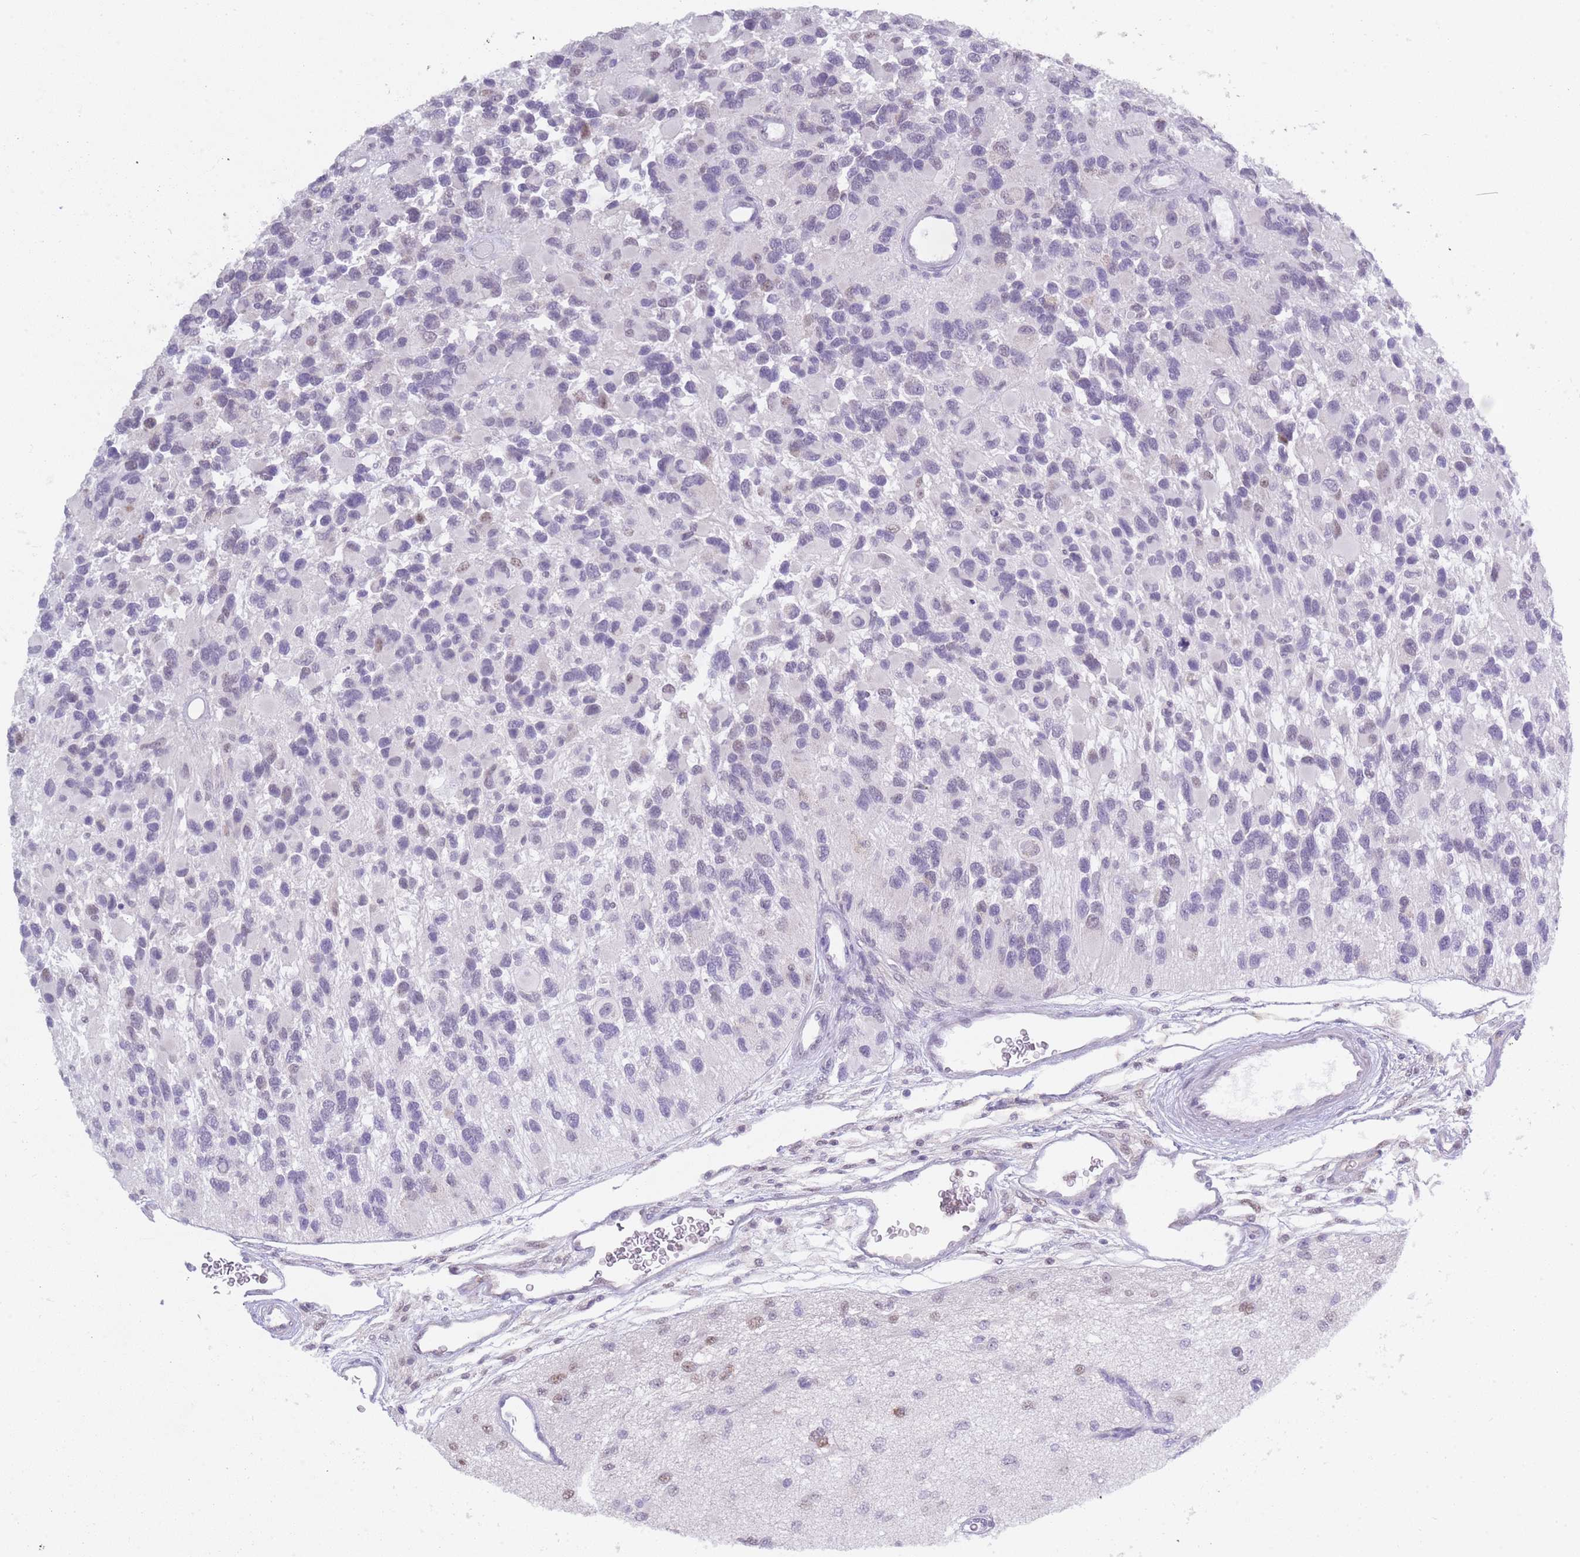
{"staining": {"intensity": "negative", "quantity": "none", "location": "none"}, "tissue": "glioma", "cell_type": "Tumor cells", "image_type": "cancer", "snomed": [{"axis": "morphology", "description": "Glioma, malignant, High grade"}, {"axis": "topography", "description": "Brain"}], "caption": "DAB immunohistochemical staining of human high-grade glioma (malignant) demonstrates no significant expression in tumor cells.", "gene": "SEPHS2", "patient": {"sex": "male", "age": 77}}